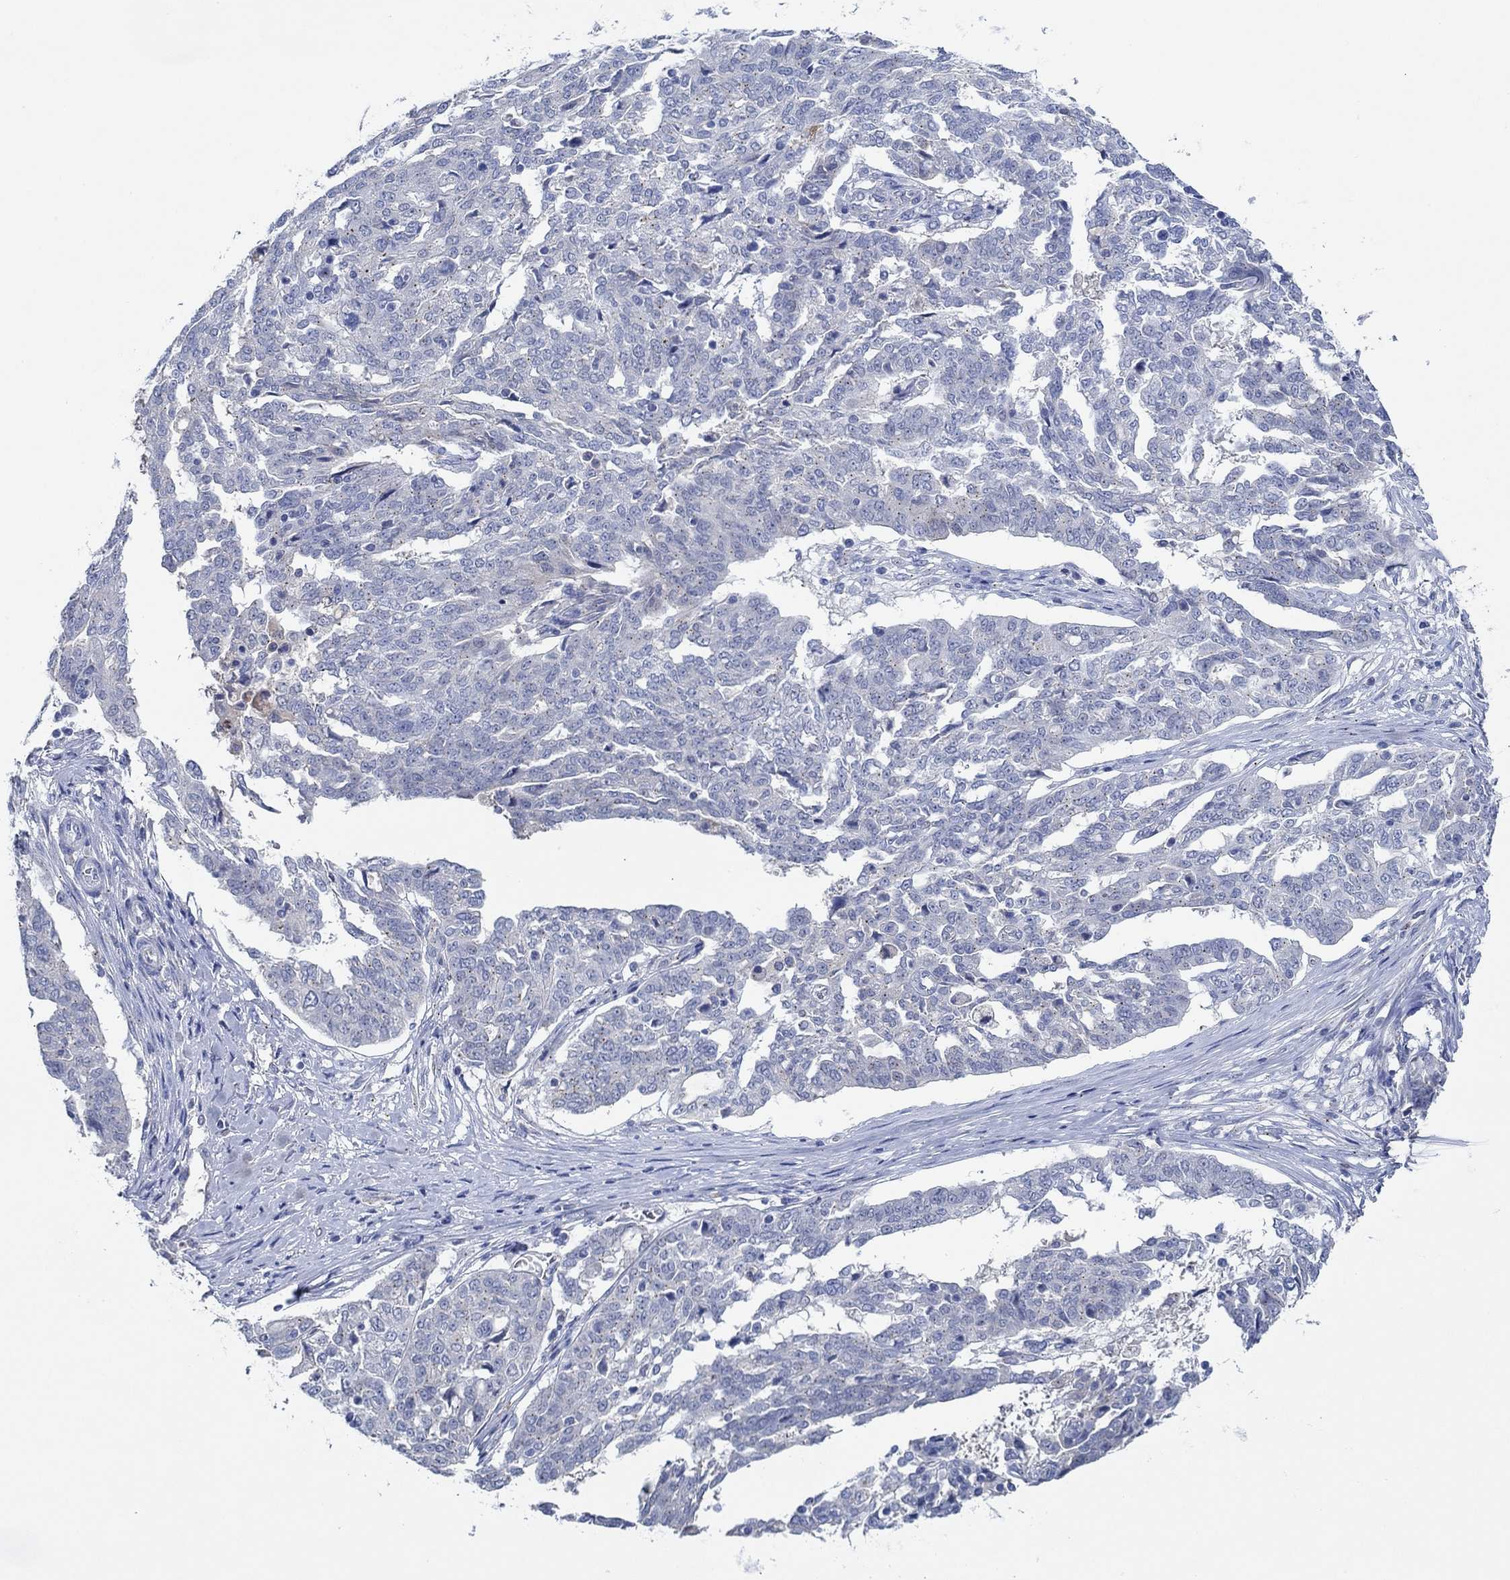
{"staining": {"intensity": "weak", "quantity": "<25%", "location": "cytoplasmic/membranous"}, "tissue": "ovarian cancer", "cell_type": "Tumor cells", "image_type": "cancer", "snomed": [{"axis": "morphology", "description": "Cystadenocarcinoma, serous, NOS"}, {"axis": "topography", "description": "Ovary"}], "caption": "Protein analysis of ovarian cancer demonstrates no significant positivity in tumor cells.", "gene": "CPM", "patient": {"sex": "female", "age": 67}}